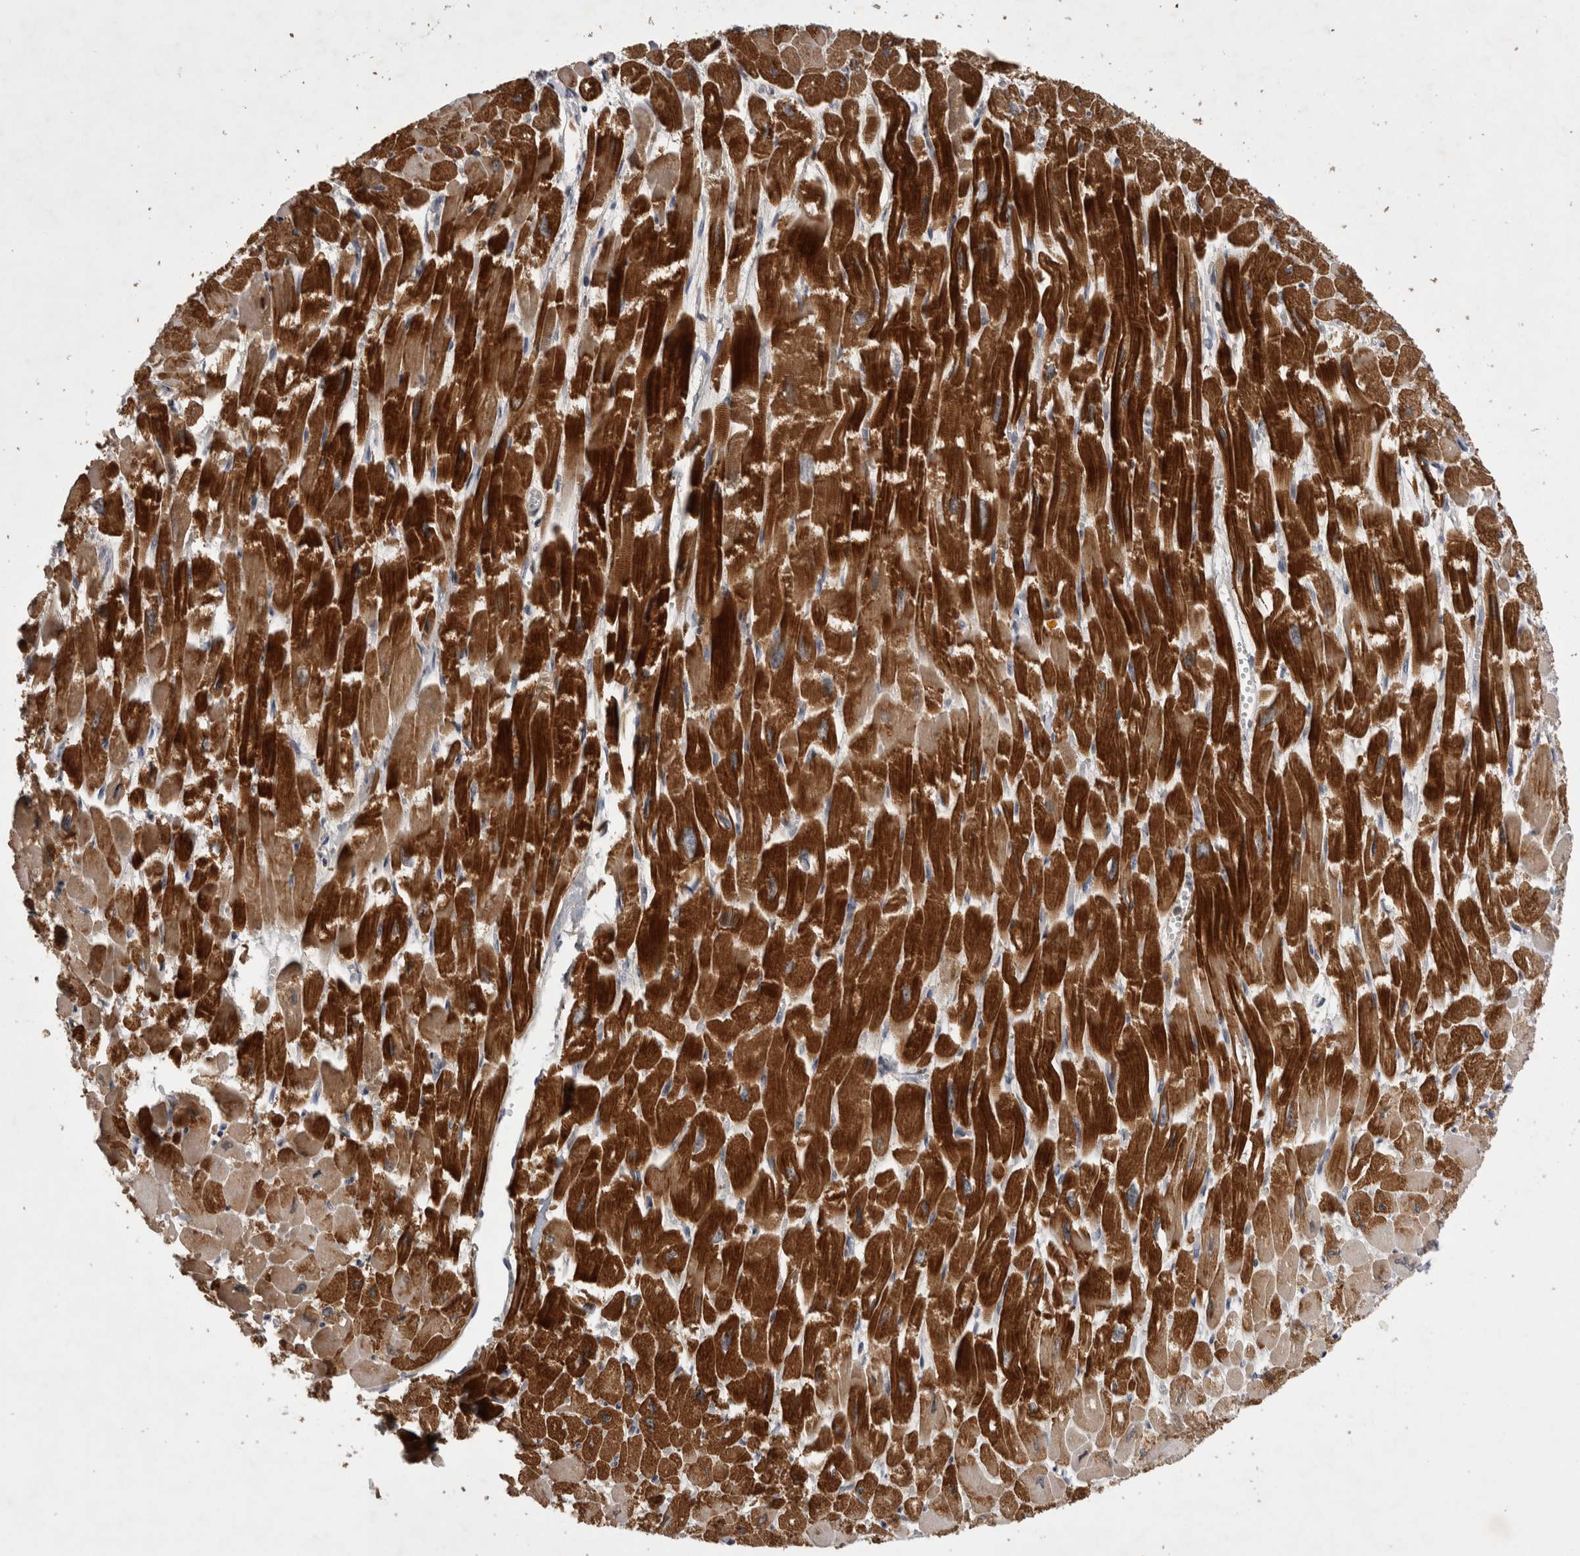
{"staining": {"intensity": "strong", "quantity": ">75%", "location": "cytoplasmic/membranous"}, "tissue": "heart muscle", "cell_type": "Cardiomyocytes", "image_type": "normal", "snomed": [{"axis": "morphology", "description": "Normal tissue, NOS"}, {"axis": "topography", "description": "Heart"}], "caption": "Immunohistochemical staining of benign human heart muscle displays >75% levels of strong cytoplasmic/membranous protein expression in approximately >75% of cardiomyocytes. (DAB (3,3'-diaminobenzidine) = brown stain, brightfield microscopy at high magnification).", "gene": "ZNF114", "patient": {"sex": "male", "age": 54}}